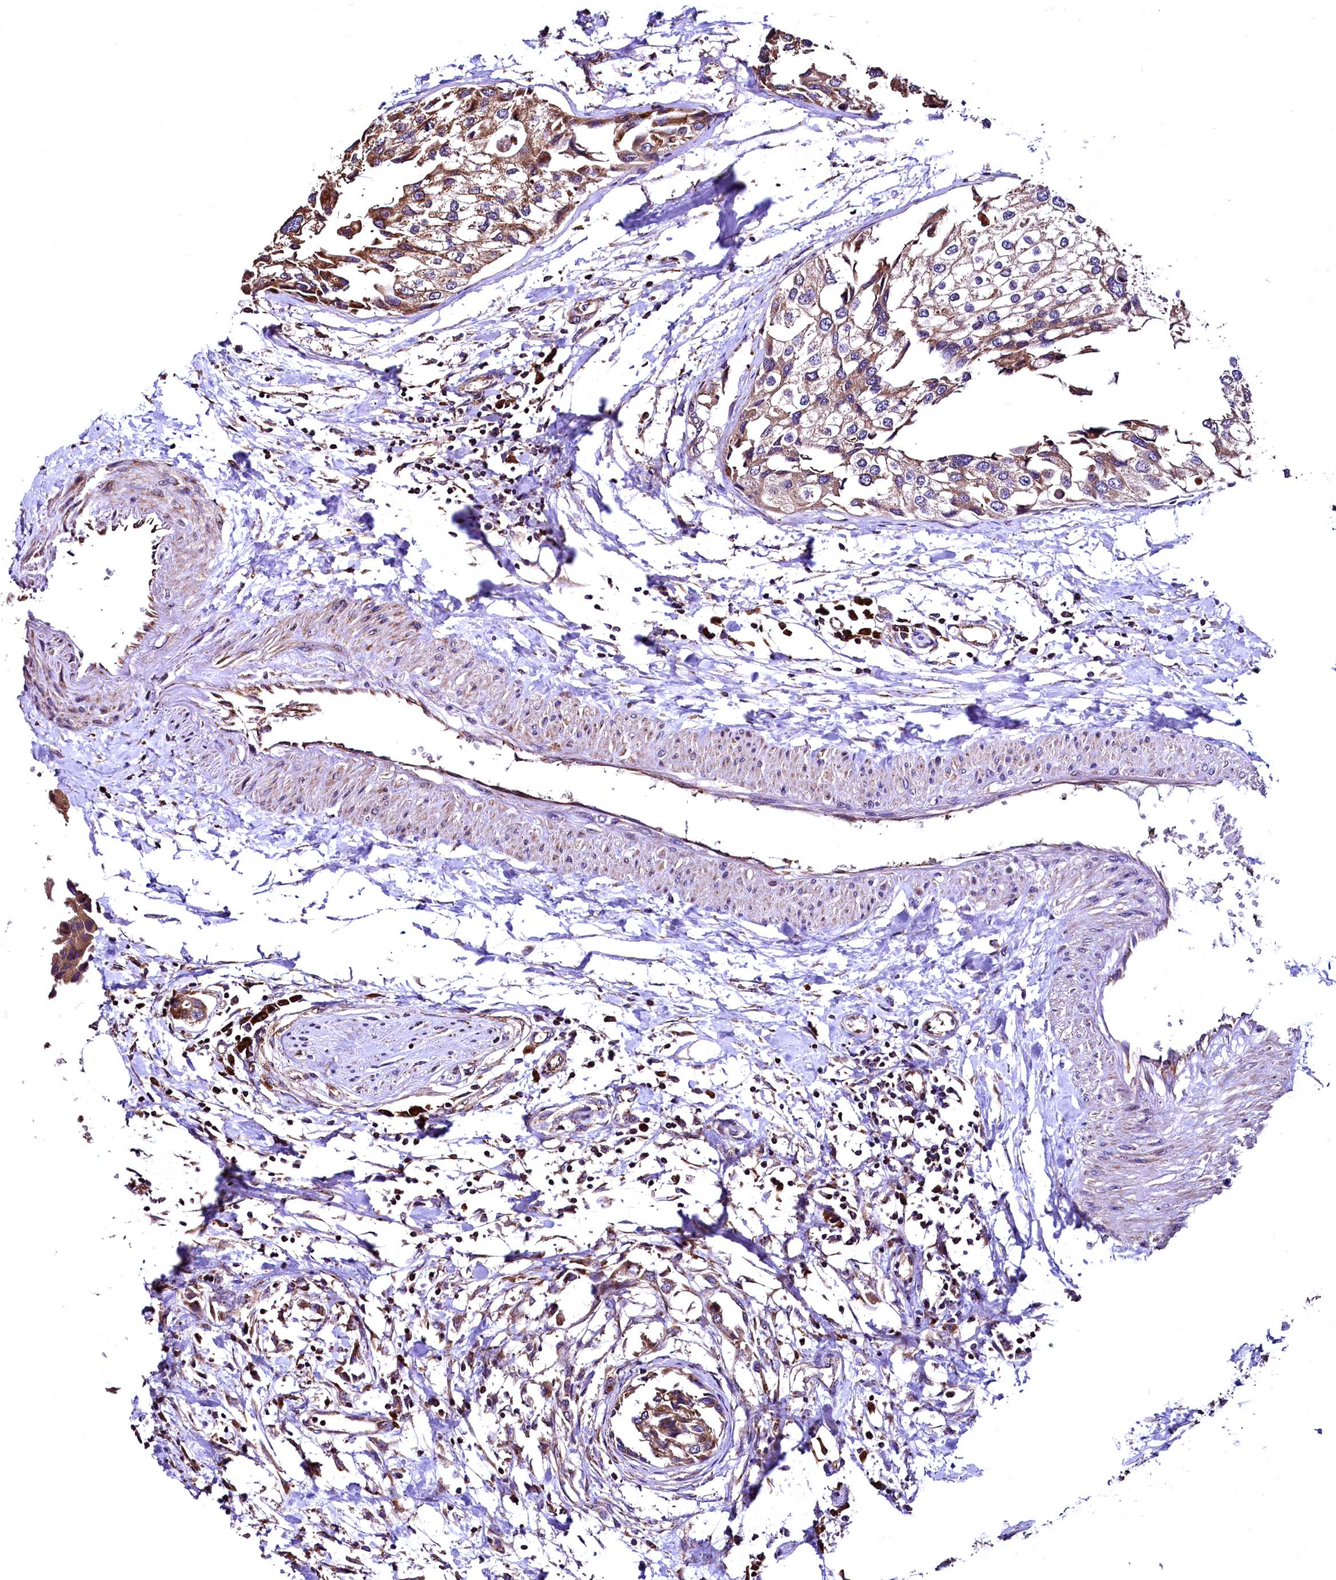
{"staining": {"intensity": "moderate", "quantity": ">75%", "location": "cytoplasmic/membranous"}, "tissue": "urothelial cancer", "cell_type": "Tumor cells", "image_type": "cancer", "snomed": [{"axis": "morphology", "description": "Urothelial carcinoma, High grade"}, {"axis": "topography", "description": "Urinary bladder"}], "caption": "Tumor cells demonstrate medium levels of moderate cytoplasmic/membranous staining in approximately >75% of cells in urothelial cancer.", "gene": "LRSAM1", "patient": {"sex": "male", "age": 64}}